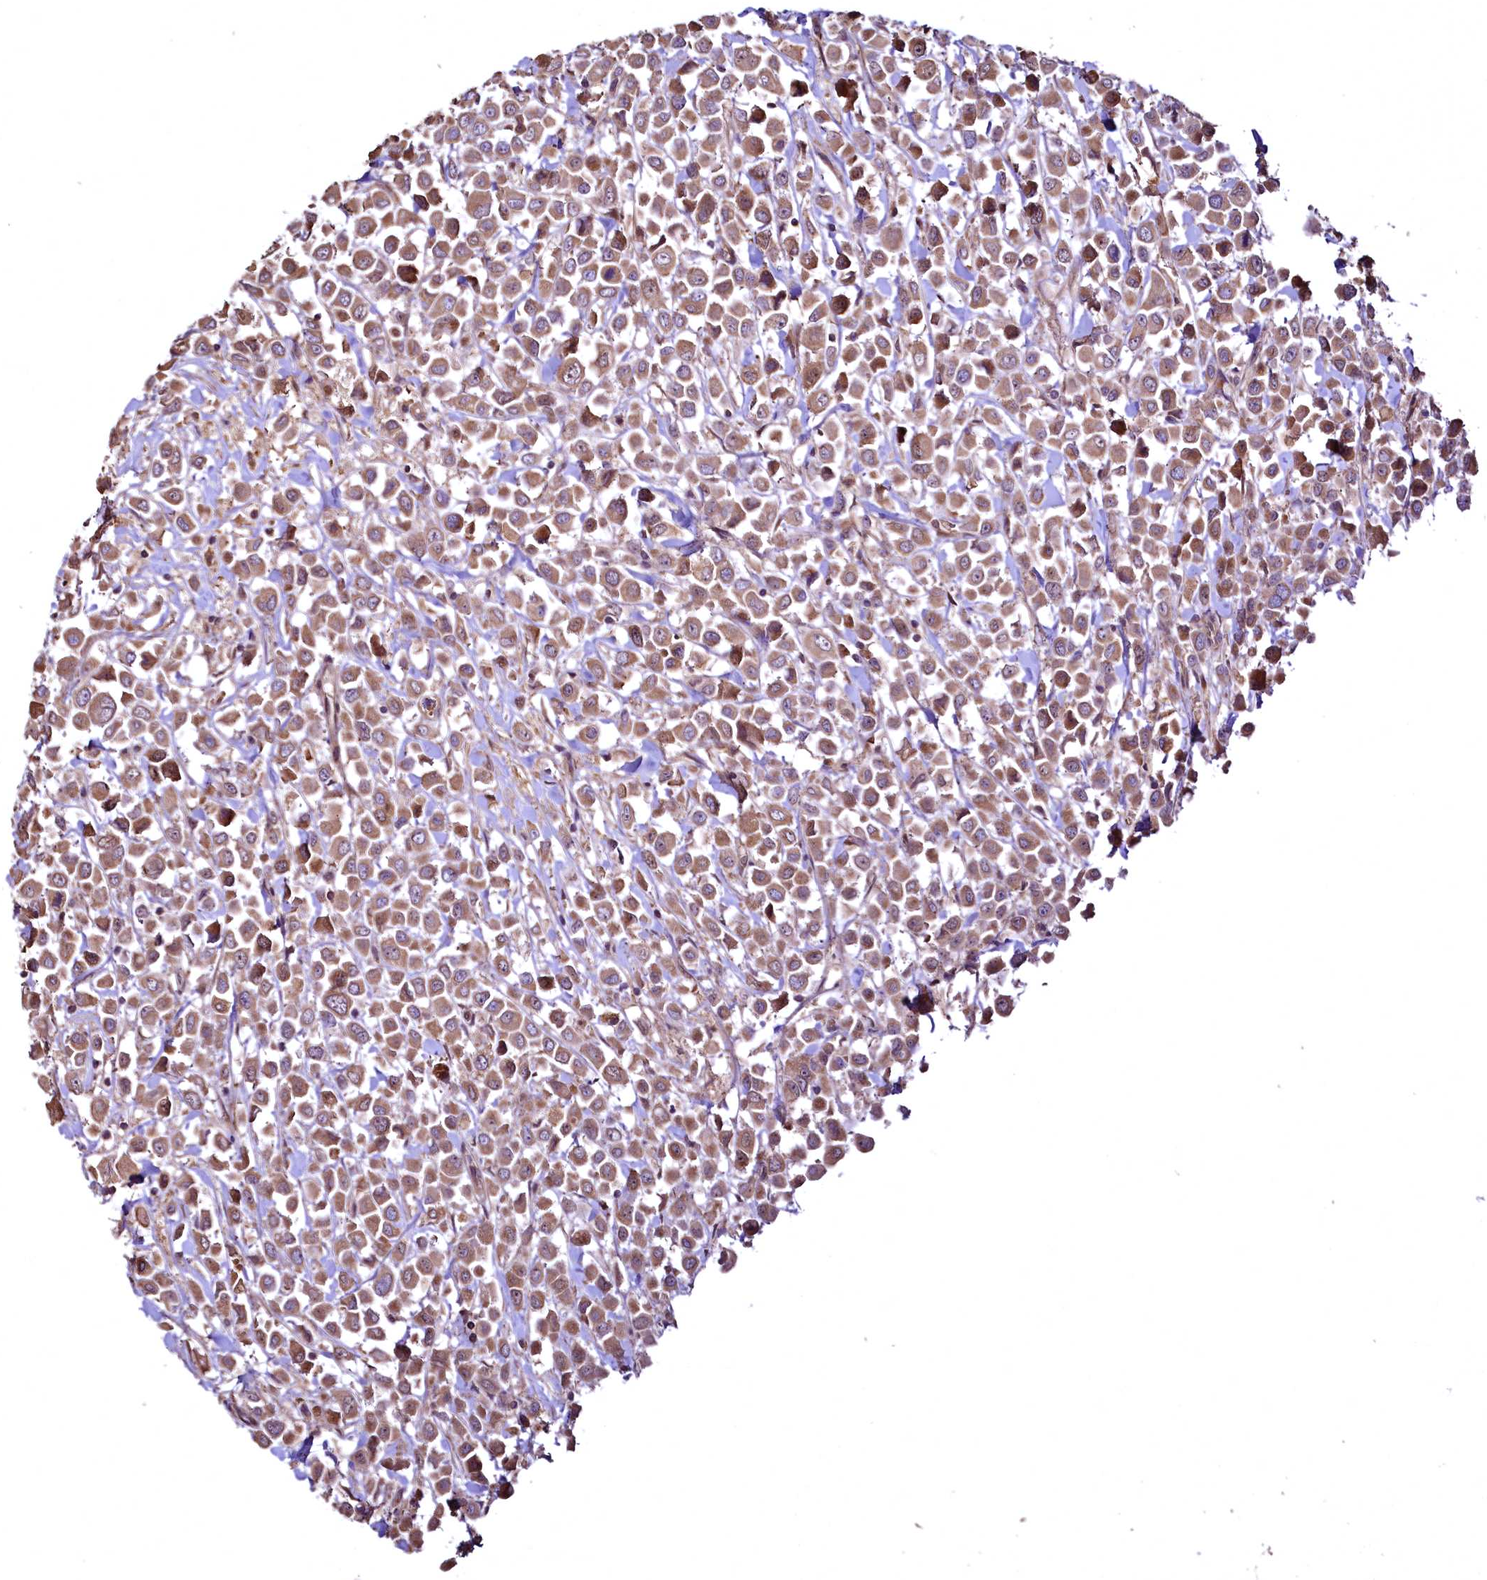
{"staining": {"intensity": "moderate", "quantity": ">75%", "location": "cytoplasmic/membranous"}, "tissue": "breast cancer", "cell_type": "Tumor cells", "image_type": "cancer", "snomed": [{"axis": "morphology", "description": "Duct carcinoma"}, {"axis": "topography", "description": "Breast"}], "caption": "Breast intraductal carcinoma stained for a protein demonstrates moderate cytoplasmic/membranous positivity in tumor cells.", "gene": "TBCEL", "patient": {"sex": "female", "age": 61}}